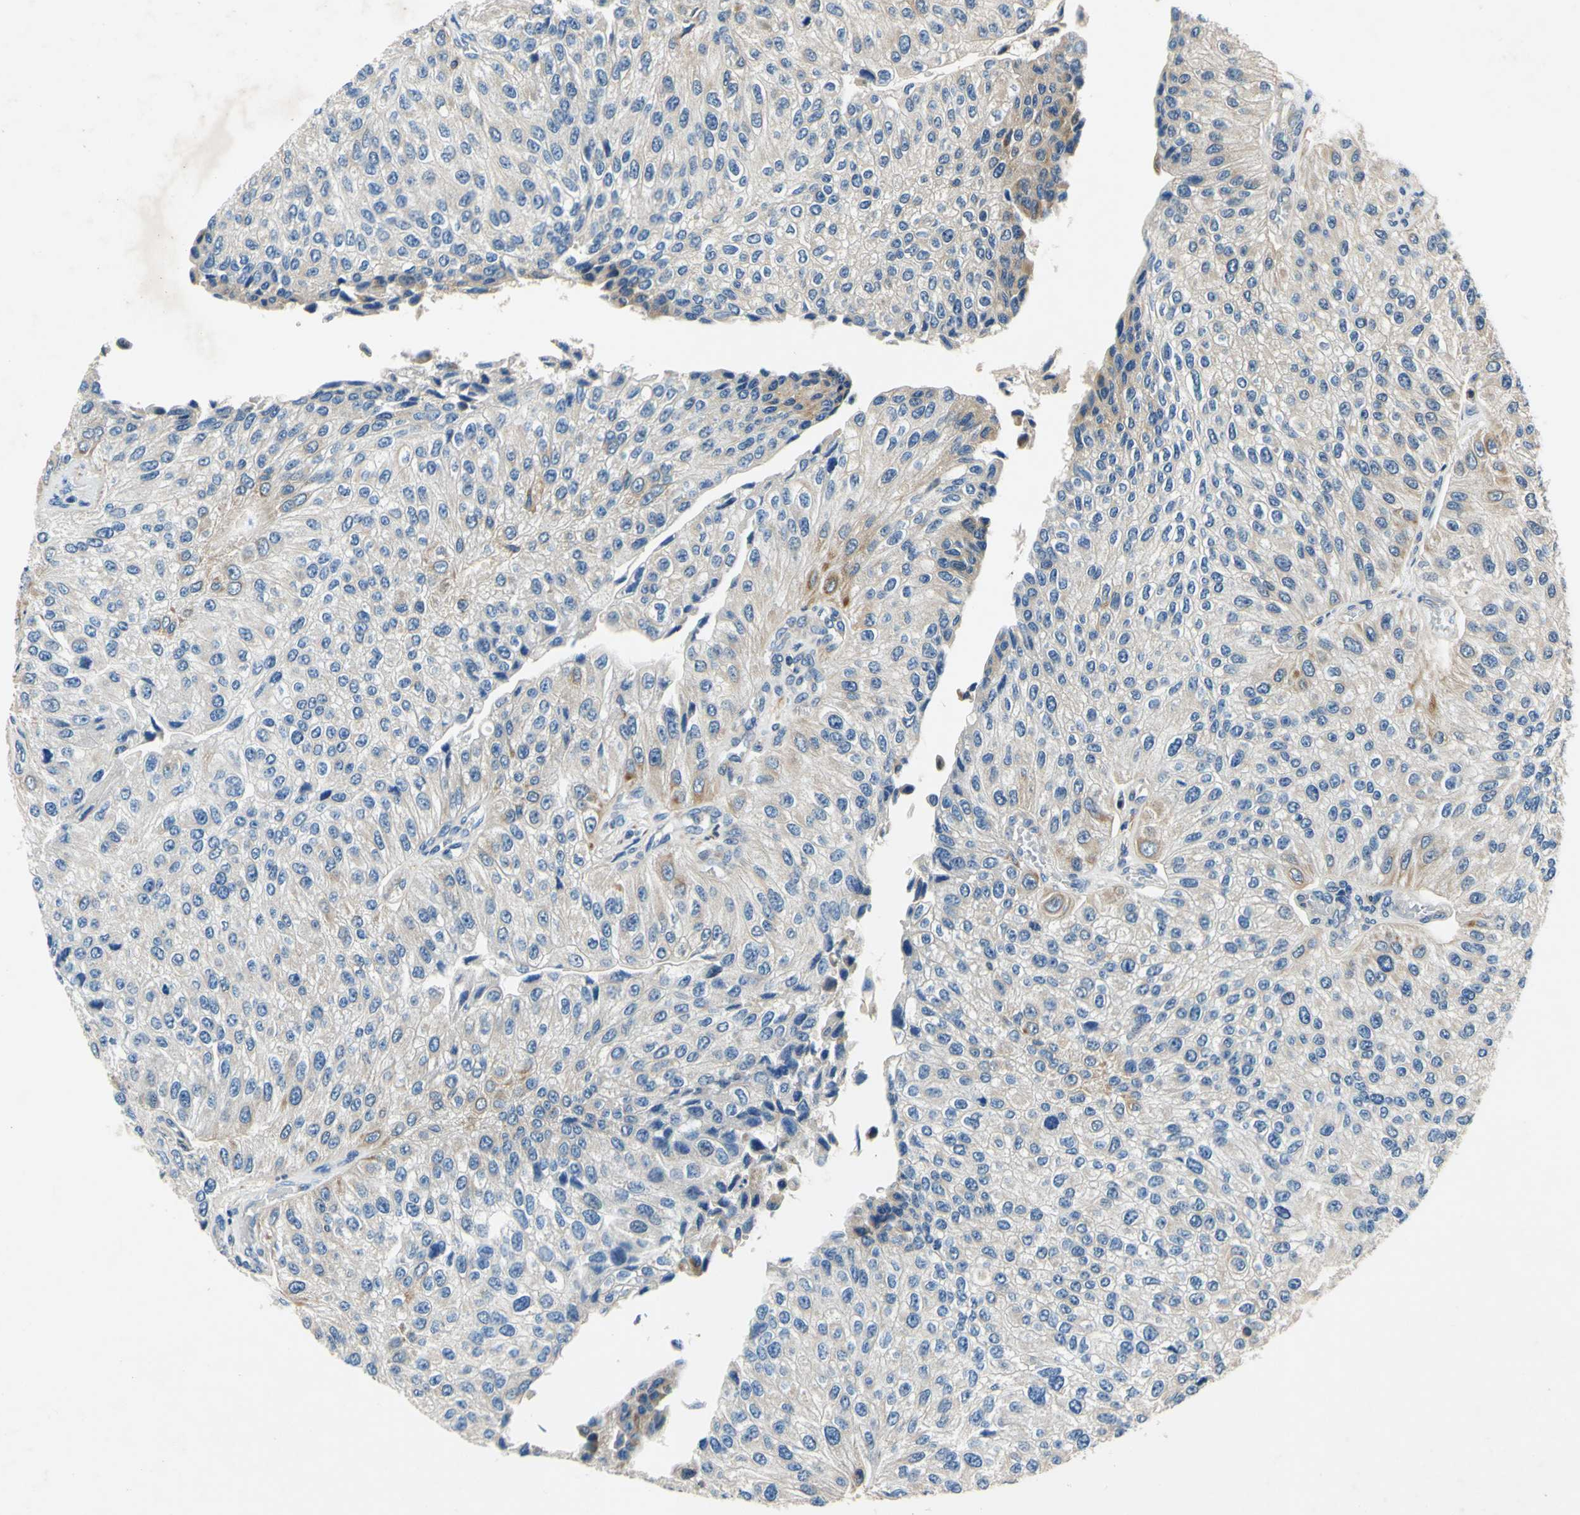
{"staining": {"intensity": "moderate", "quantity": "<25%", "location": "cytoplasmic/membranous"}, "tissue": "urothelial cancer", "cell_type": "Tumor cells", "image_type": "cancer", "snomed": [{"axis": "morphology", "description": "Urothelial carcinoma, High grade"}, {"axis": "topography", "description": "Kidney"}, {"axis": "topography", "description": "Urinary bladder"}], "caption": "Protein expression analysis of high-grade urothelial carcinoma exhibits moderate cytoplasmic/membranous expression in about <25% of tumor cells.", "gene": "PLA2G4A", "patient": {"sex": "male", "age": 77}}